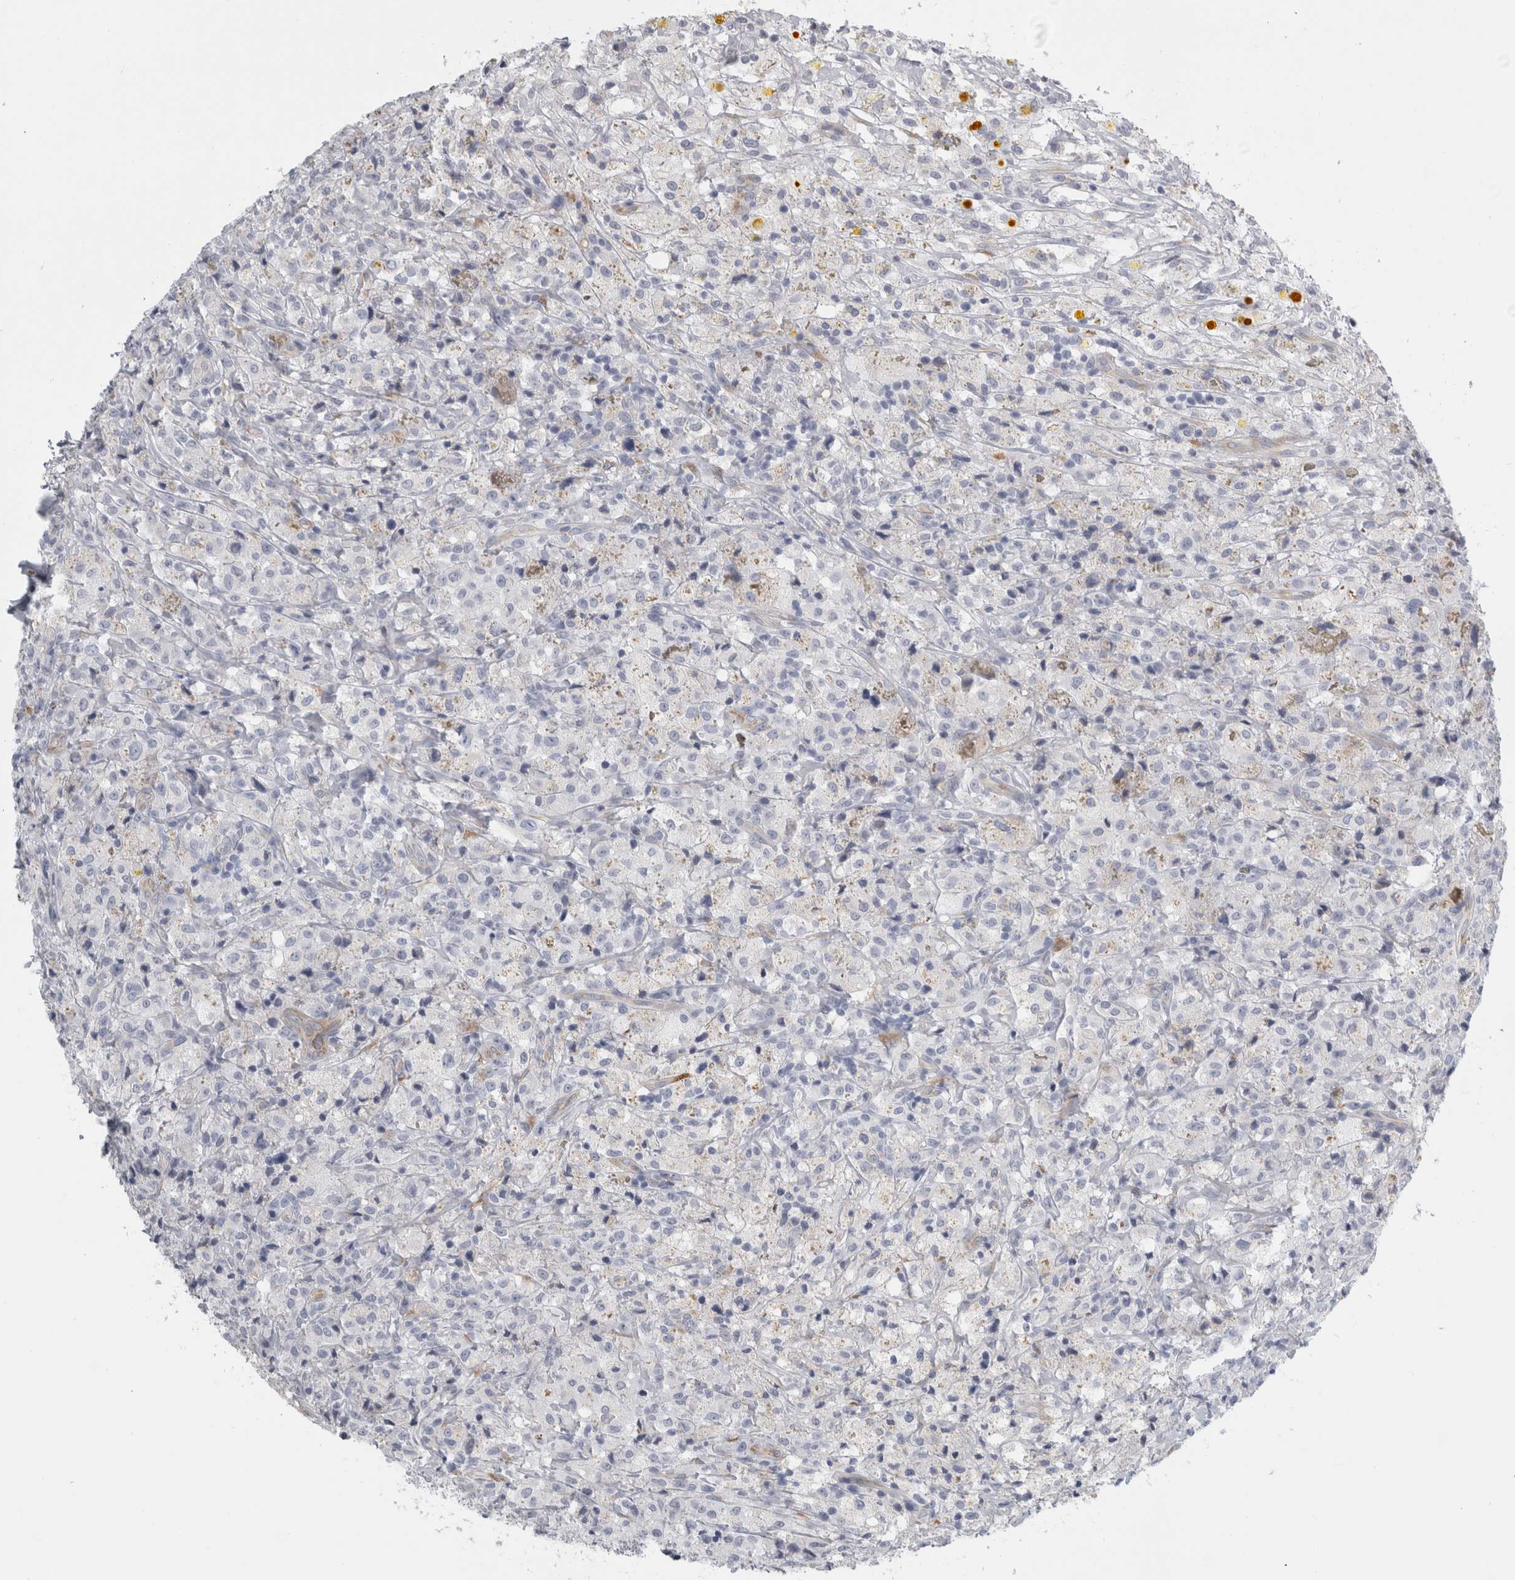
{"staining": {"intensity": "negative", "quantity": "none", "location": "none"}, "tissue": "testis cancer", "cell_type": "Tumor cells", "image_type": "cancer", "snomed": [{"axis": "morphology", "description": "Carcinoma, Embryonal, NOS"}, {"axis": "topography", "description": "Testis"}], "caption": "This is an IHC histopathology image of human testis cancer. There is no staining in tumor cells.", "gene": "B3GNT3", "patient": {"sex": "male", "age": 2}}